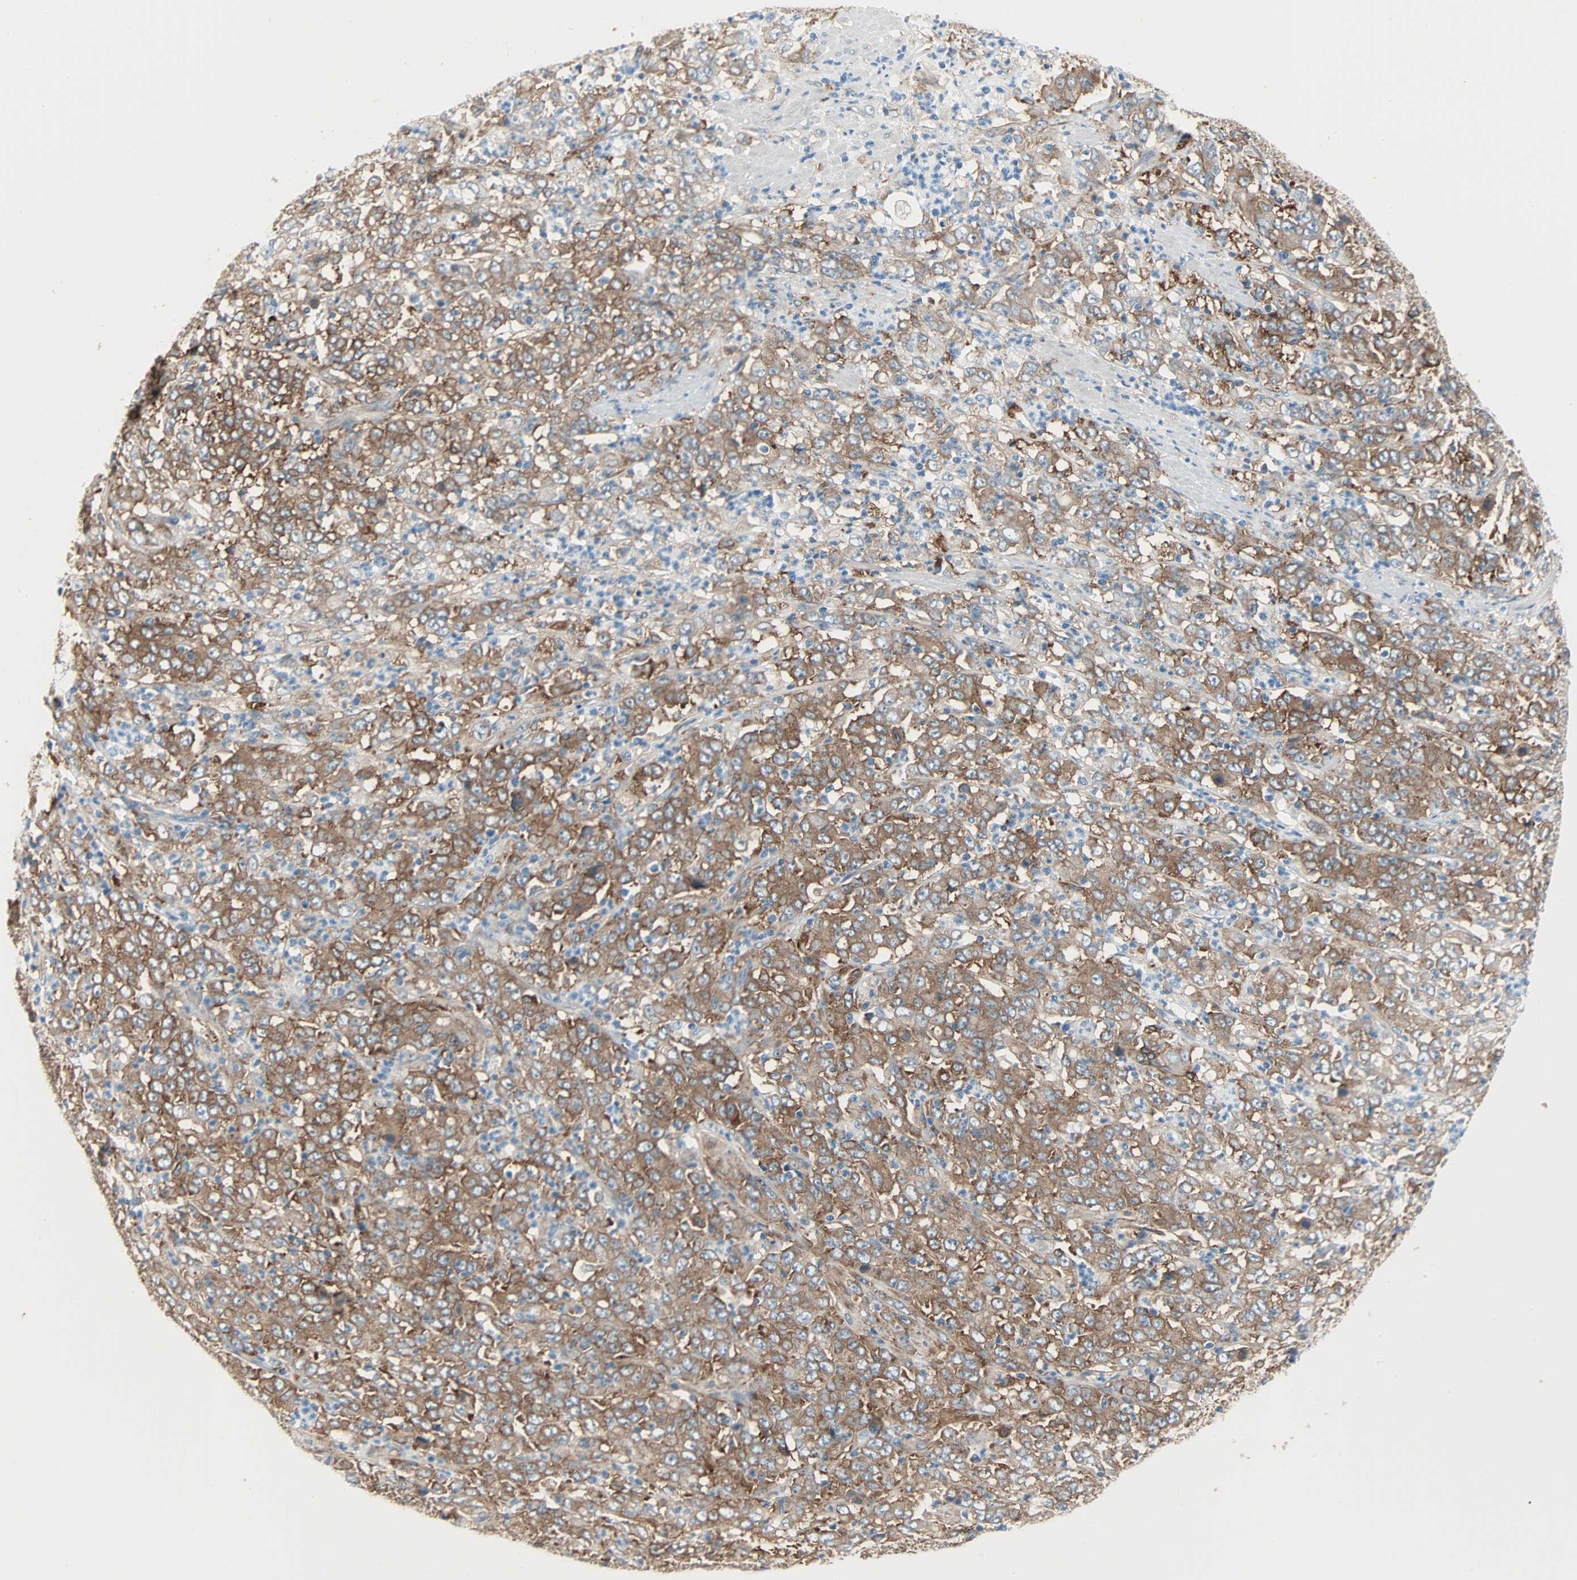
{"staining": {"intensity": "moderate", "quantity": ">75%", "location": "cytoplasmic/membranous"}, "tissue": "stomach cancer", "cell_type": "Tumor cells", "image_type": "cancer", "snomed": [{"axis": "morphology", "description": "Adenocarcinoma, NOS"}, {"axis": "topography", "description": "Stomach, lower"}], "caption": "Immunohistochemical staining of stomach cancer exhibits medium levels of moderate cytoplasmic/membranous staining in about >75% of tumor cells.", "gene": "EPB41L2", "patient": {"sex": "female", "age": 71}}